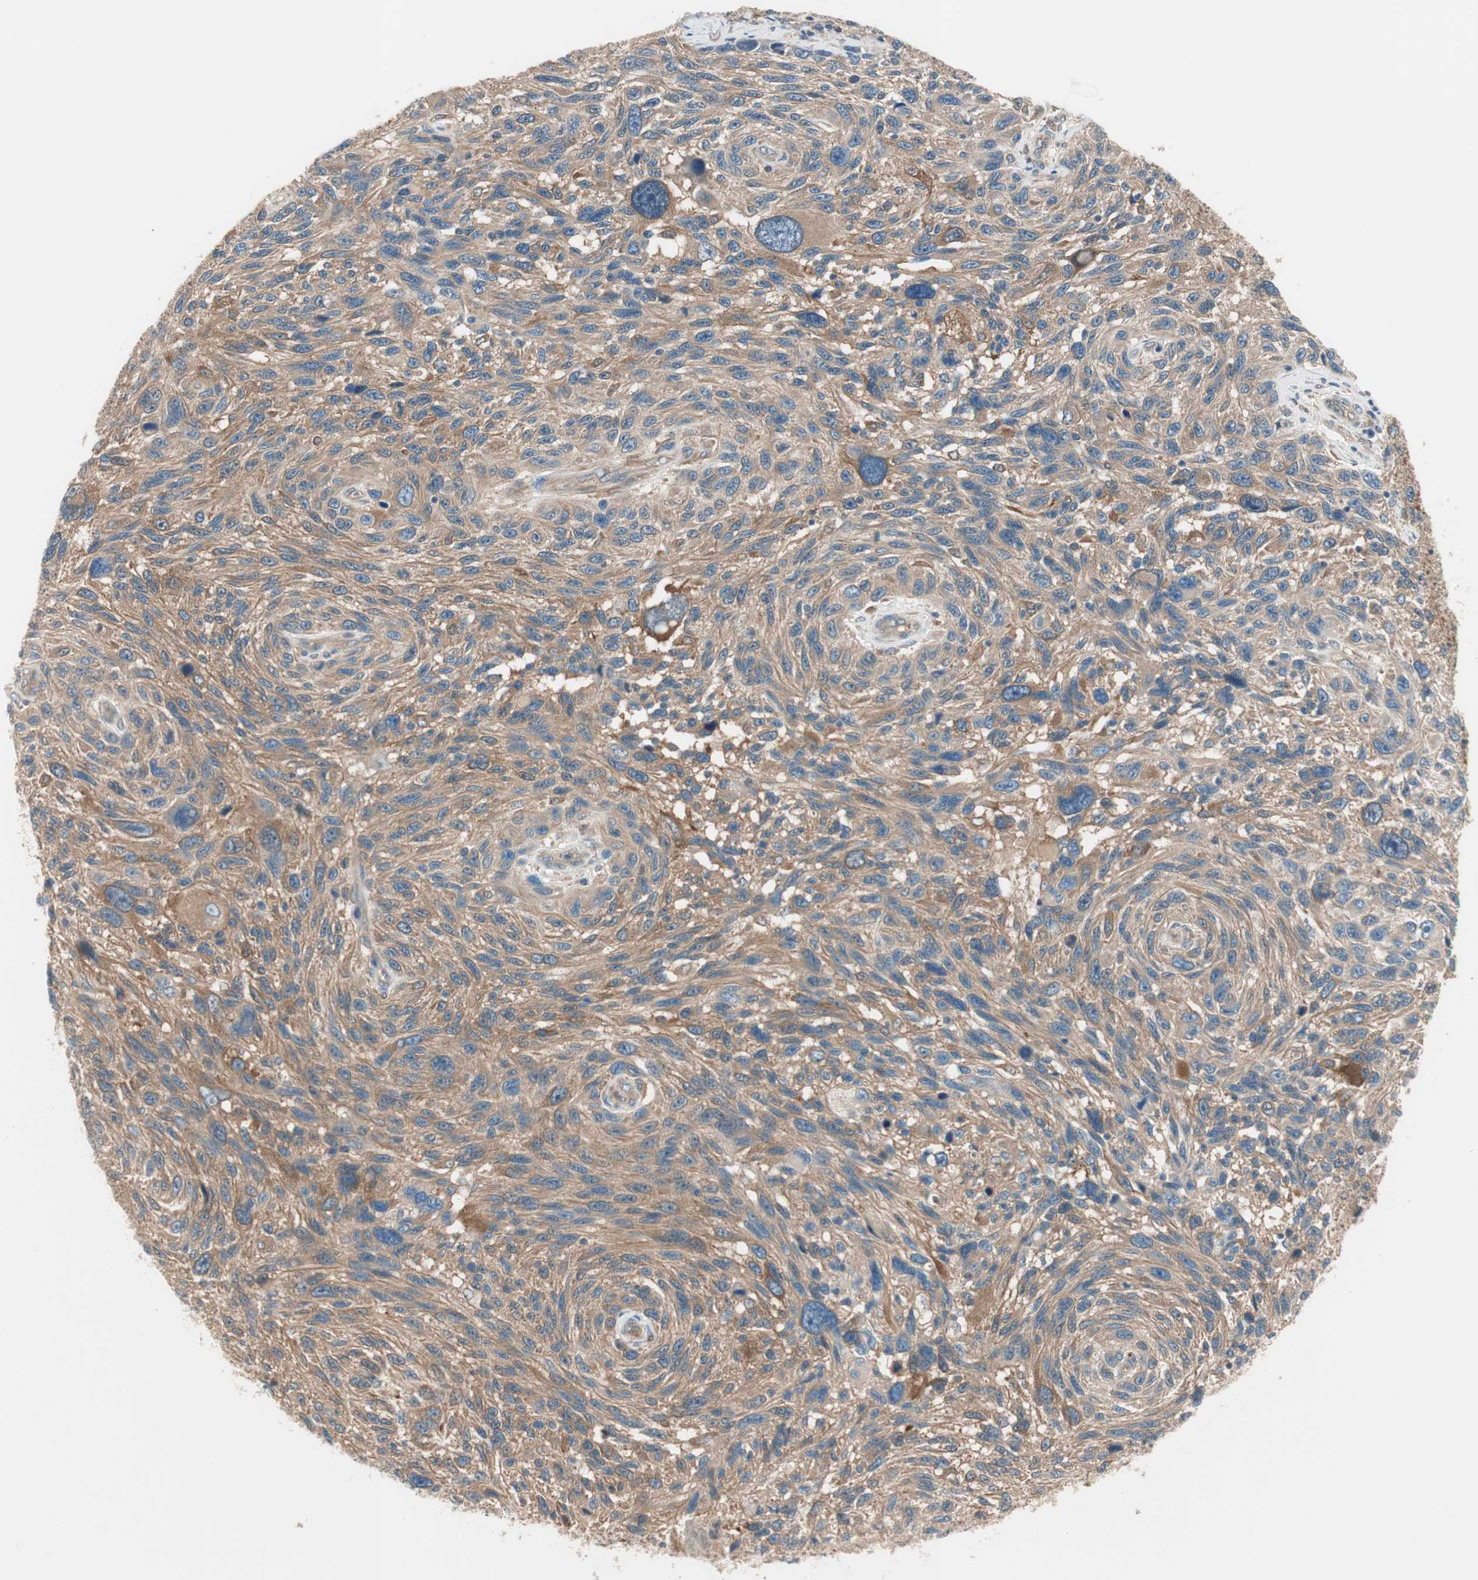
{"staining": {"intensity": "moderate", "quantity": ">75%", "location": "cytoplasmic/membranous"}, "tissue": "melanoma", "cell_type": "Tumor cells", "image_type": "cancer", "snomed": [{"axis": "morphology", "description": "Malignant melanoma, NOS"}, {"axis": "topography", "description": "Skin"}], "caption": "Malignant melanoma was stained to show a protein in brown. There is medium levels of moderate cytoplasmic/membranous staining in about >75% of tumor cells. (Brightfield microscopy of DAB IHC at high magnification).", "gene": "GALT", "patient": {"sex": "male", "age": 53}}